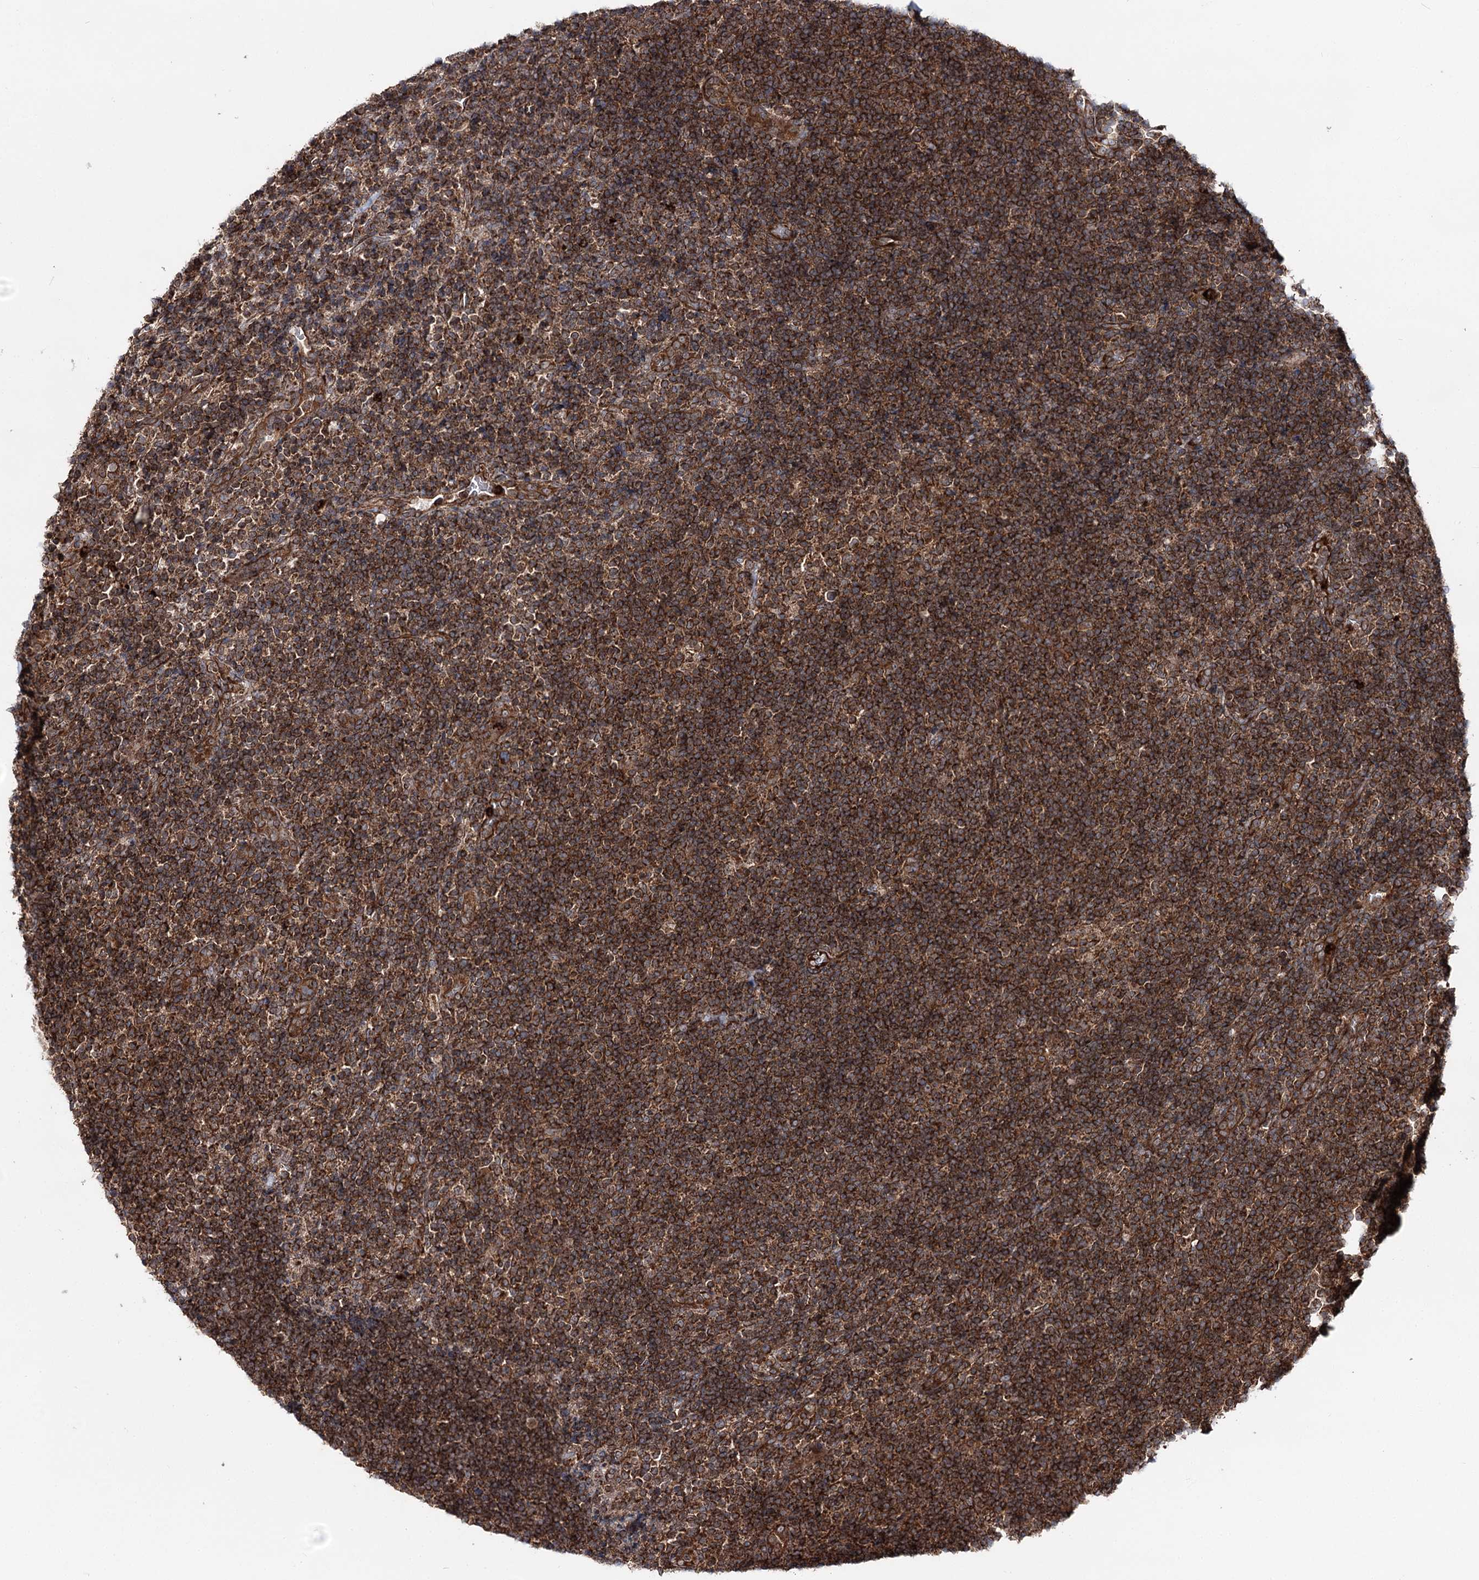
{"staining": {"intensity": "strong", "quantity": ">75%", "location": "cytoplasmic/membranous"}, "tissue": "lymphoma", "cell_type": "Tumor cells", "image_type": "cancer", "snomed": [{"axis": "morphology", "description": "Hodgkin's disease, NOS"}, {"axis": "topography", "description": "Lymph node"}], "caption": "Brown immunohistochemical staining in Hodgkin's disease displays strong cytoplasmic/membranous positivity in about >75% of tumor cells.", "gene": "FGFR1OP2", "patient": {"sex": "female", "age": 57}}